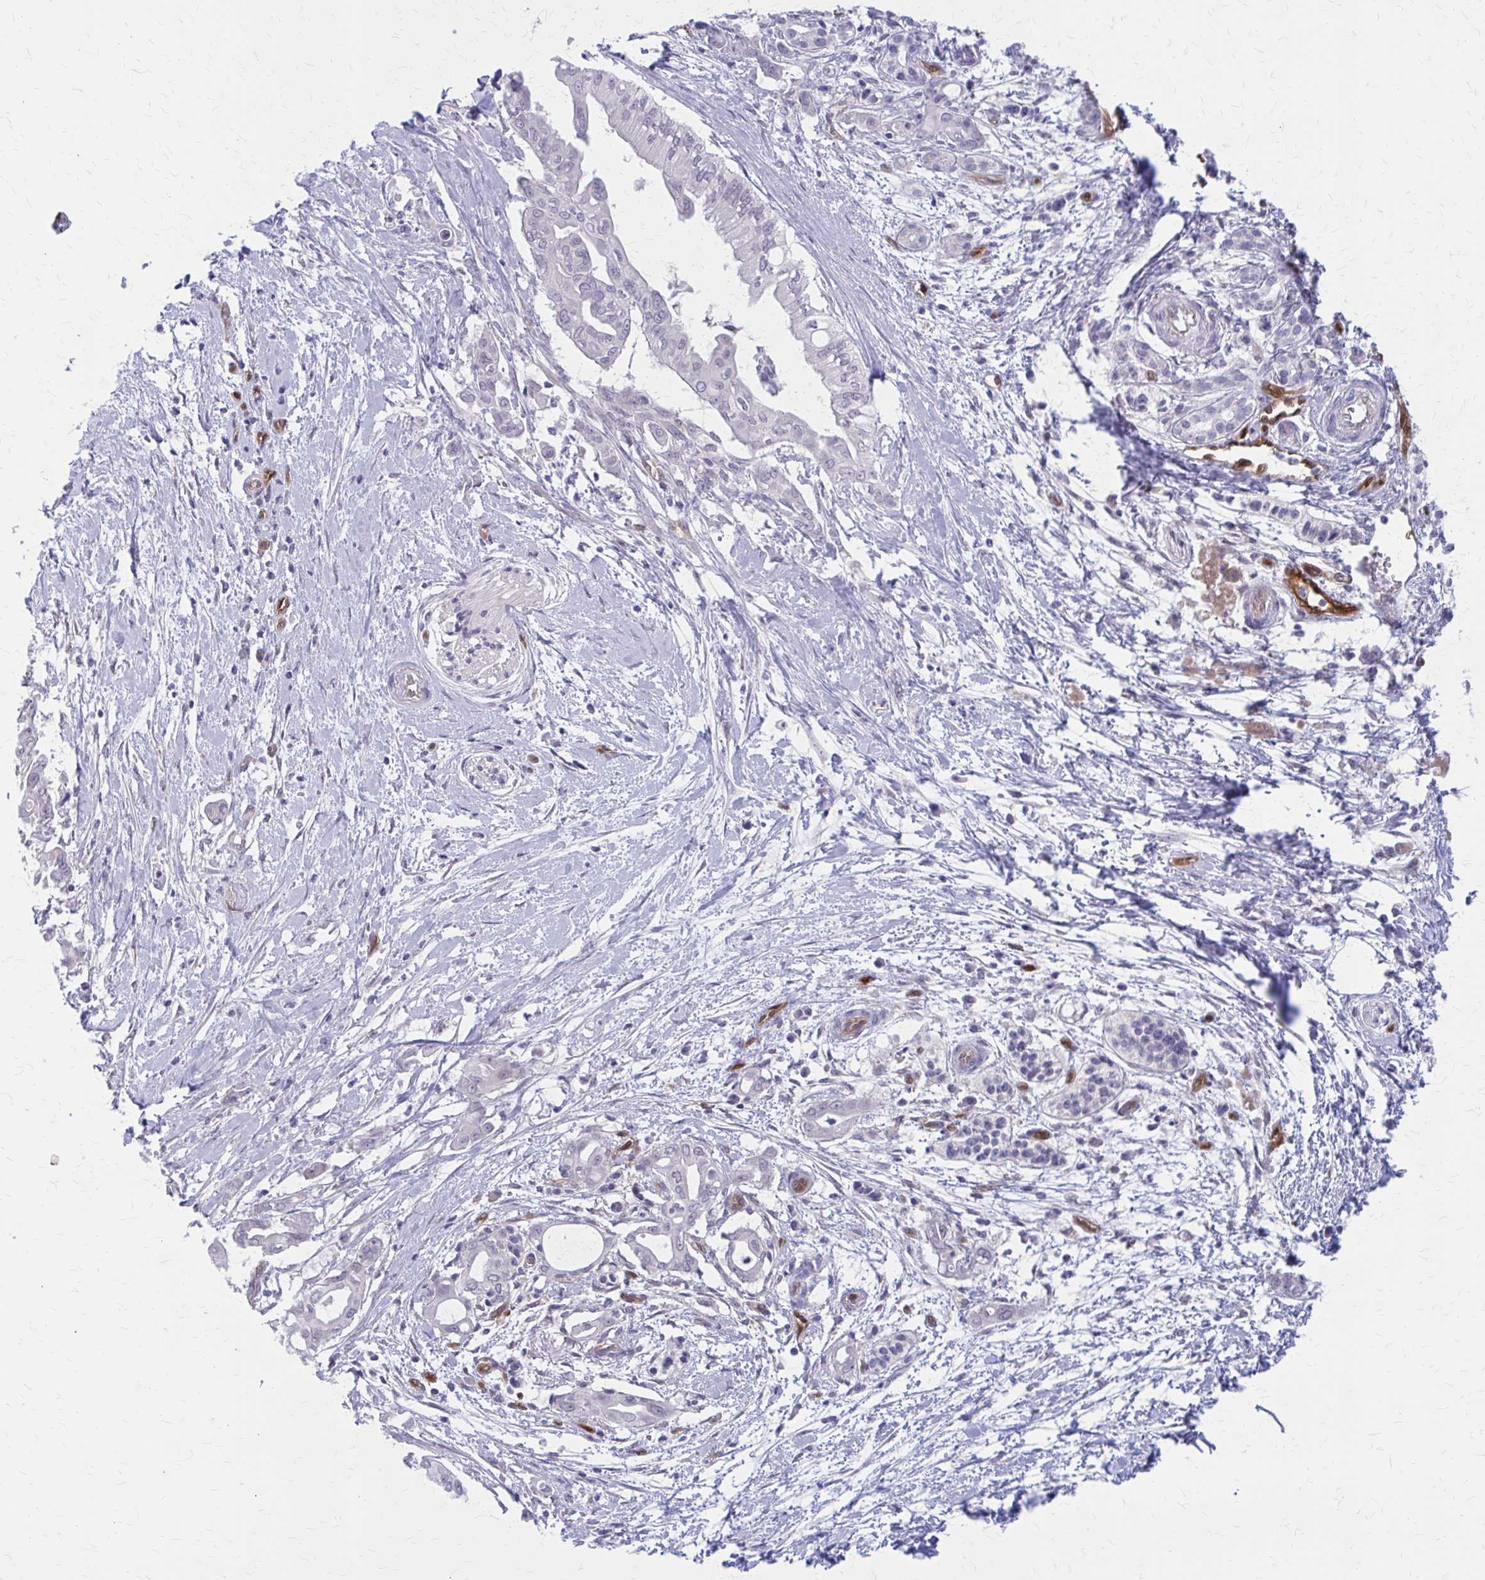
{"staining": {"intensity": "negative", "quantity": "none", "location": "none"}, "tissue": "pancreatic cancer", "cell_type": "Tumor cells", "image_type": "cancer", "snomed": [{"axis": "morphology", "description": "Adenocarcinoma, NOS"}, {"axis": "topography", "description": "Pancreas"}], "caption": "High magnification brightfield microscopy of pancreatic adenocarcinoma stained with DAB (3,3'-diaminobenzidine) (brown) and counterstained with hematoxylin (blue): tumor cells show no significant staining.", "gene": "CLIC2", "patient": {"sex": "male", "age": 71}}